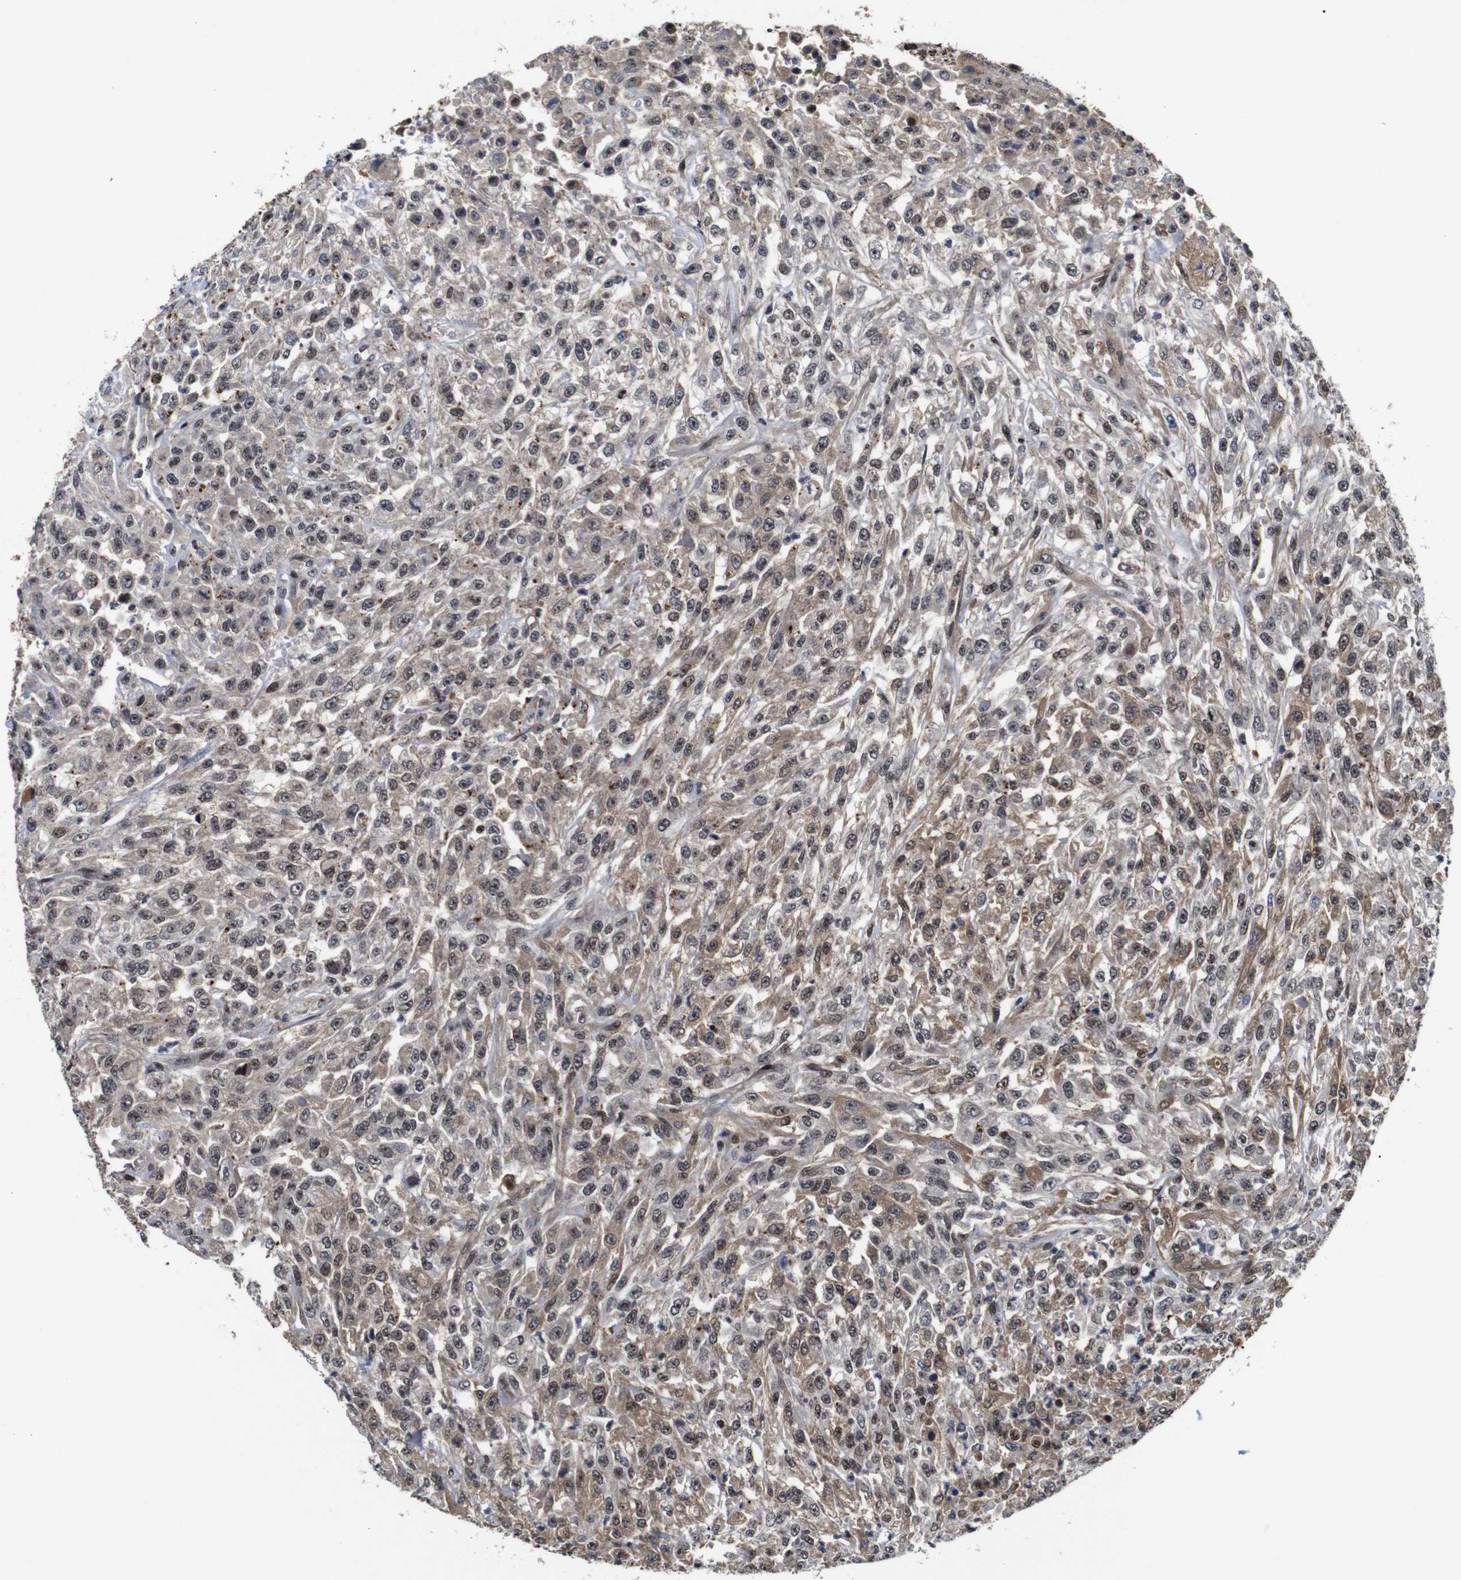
{"staining": {"intensity": "weak", "quantity": ">75%", "location": "cytoplasmic/membranous"}, "tissue": "urothelial cancer", "cell_type": "Tumor cells", "image_type": "cancer", "snomed": [{"axis": "morphology", "description": "Urothelial carcinoma, High grade"}, {"axis": "topography", "description": "Urinary bladder"}], "caption": "Immunohistochemical staining of human urothelial cancer demonstrates low levels of weak cytoplasmic/membranous expression in approximately >75% of tumor cells.", "gene": "MYC", "patient": {"sex": "male", "age": 46}}